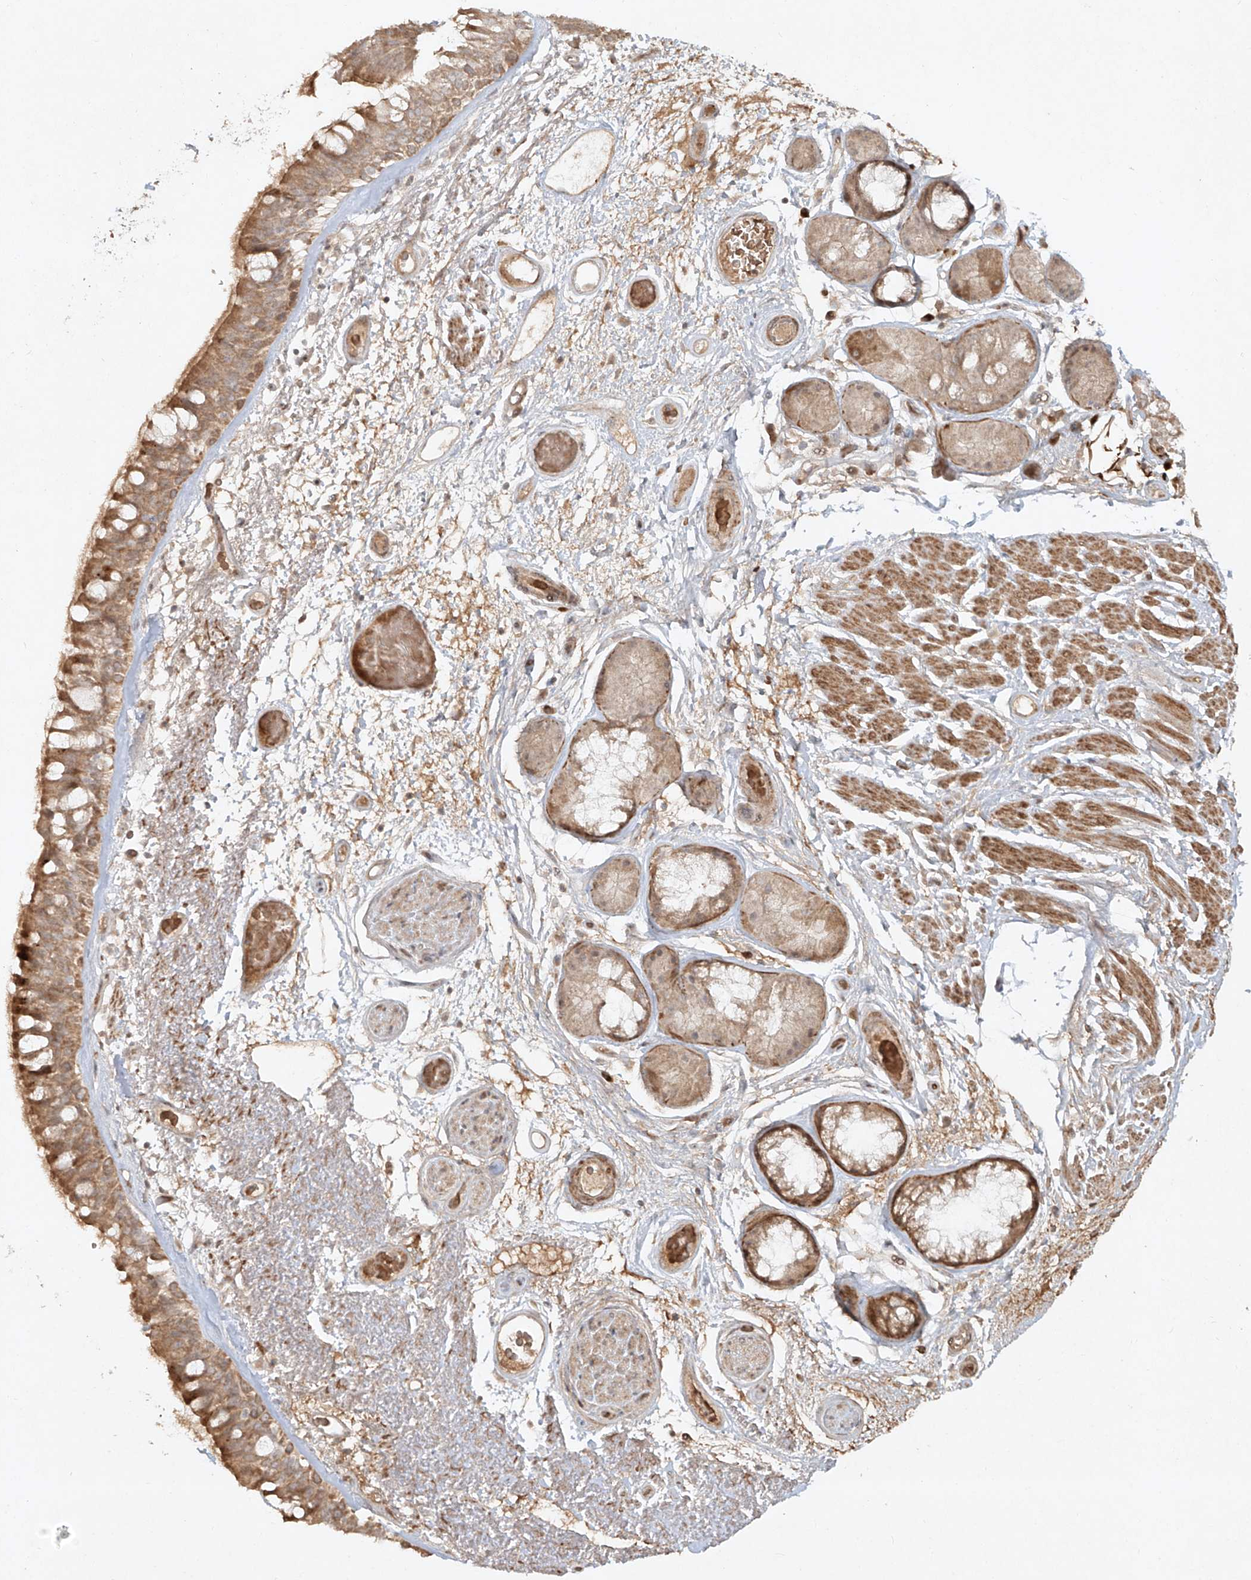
{"staining": {"intensity": "moderate", "quantity": ">75%", "location": "cytoplasmic/membranous"}, "tissue": "bronchus", "cell_type": "Respiratory epithelial cells", "image_type": "normal", "snomed": [{"axis": "morphology", "description": "Normal tissue, NOS"}, {"axis": "morphology", "description": "Squamous cell carcinoma, NOS"}, {"axis": "topography", "description": "Lymph node"}, {"axis": "topography", "description": "Bronchus"}, {"axis": "topography", "description": "Lung"}], "caption": "Immunohistochemistry (IHC) photomicrograph of unremarkable bronchus stained for a protein (brown), which demonstrates medium levels of moderate cytoplasmic/membranous positivity in about >75% of respiratory epithelial cells.", "gene": "CYYR1", "patient": {"sex": "male", "age": 66}}